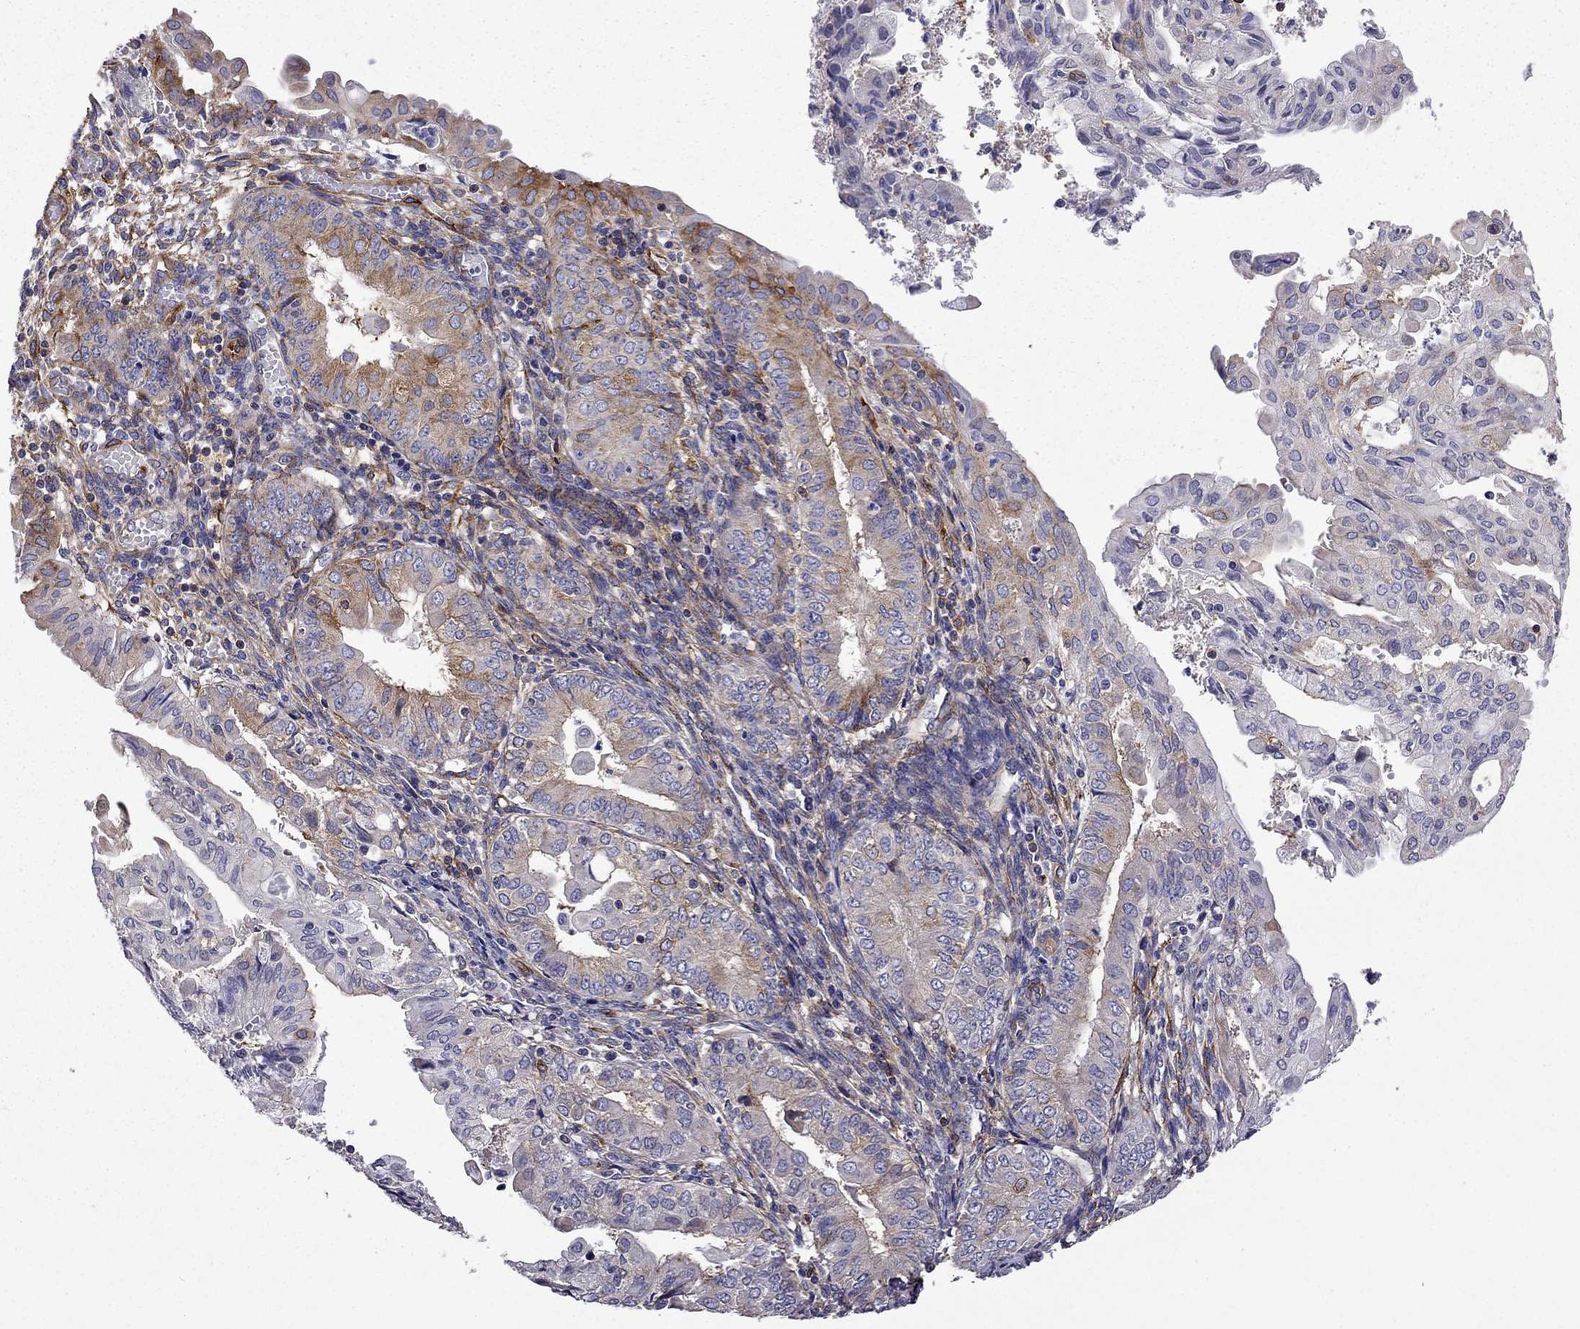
{"staining": {"intensity": "moderate", "quantity": "<25%", "location": "cytoplasmic/membranous"}, "tissue": "endometrial cancer", "cell_type": "Tumor cells", "image_type": "cancer", "snomed": [{"axis": "morphology", "description": "Adenocarcinoma, NOS"}, {"axis": "topography", "description": "Endometrium"}], "caption": "Immunohistochemical staining of endometrial adenocarcinoma shows low levels of moderate cytoplasmic/membranous expression in approximately <25% of tumor cells.", "gene": "MAP4", "patient": {"sex": "female", "age": 68}}